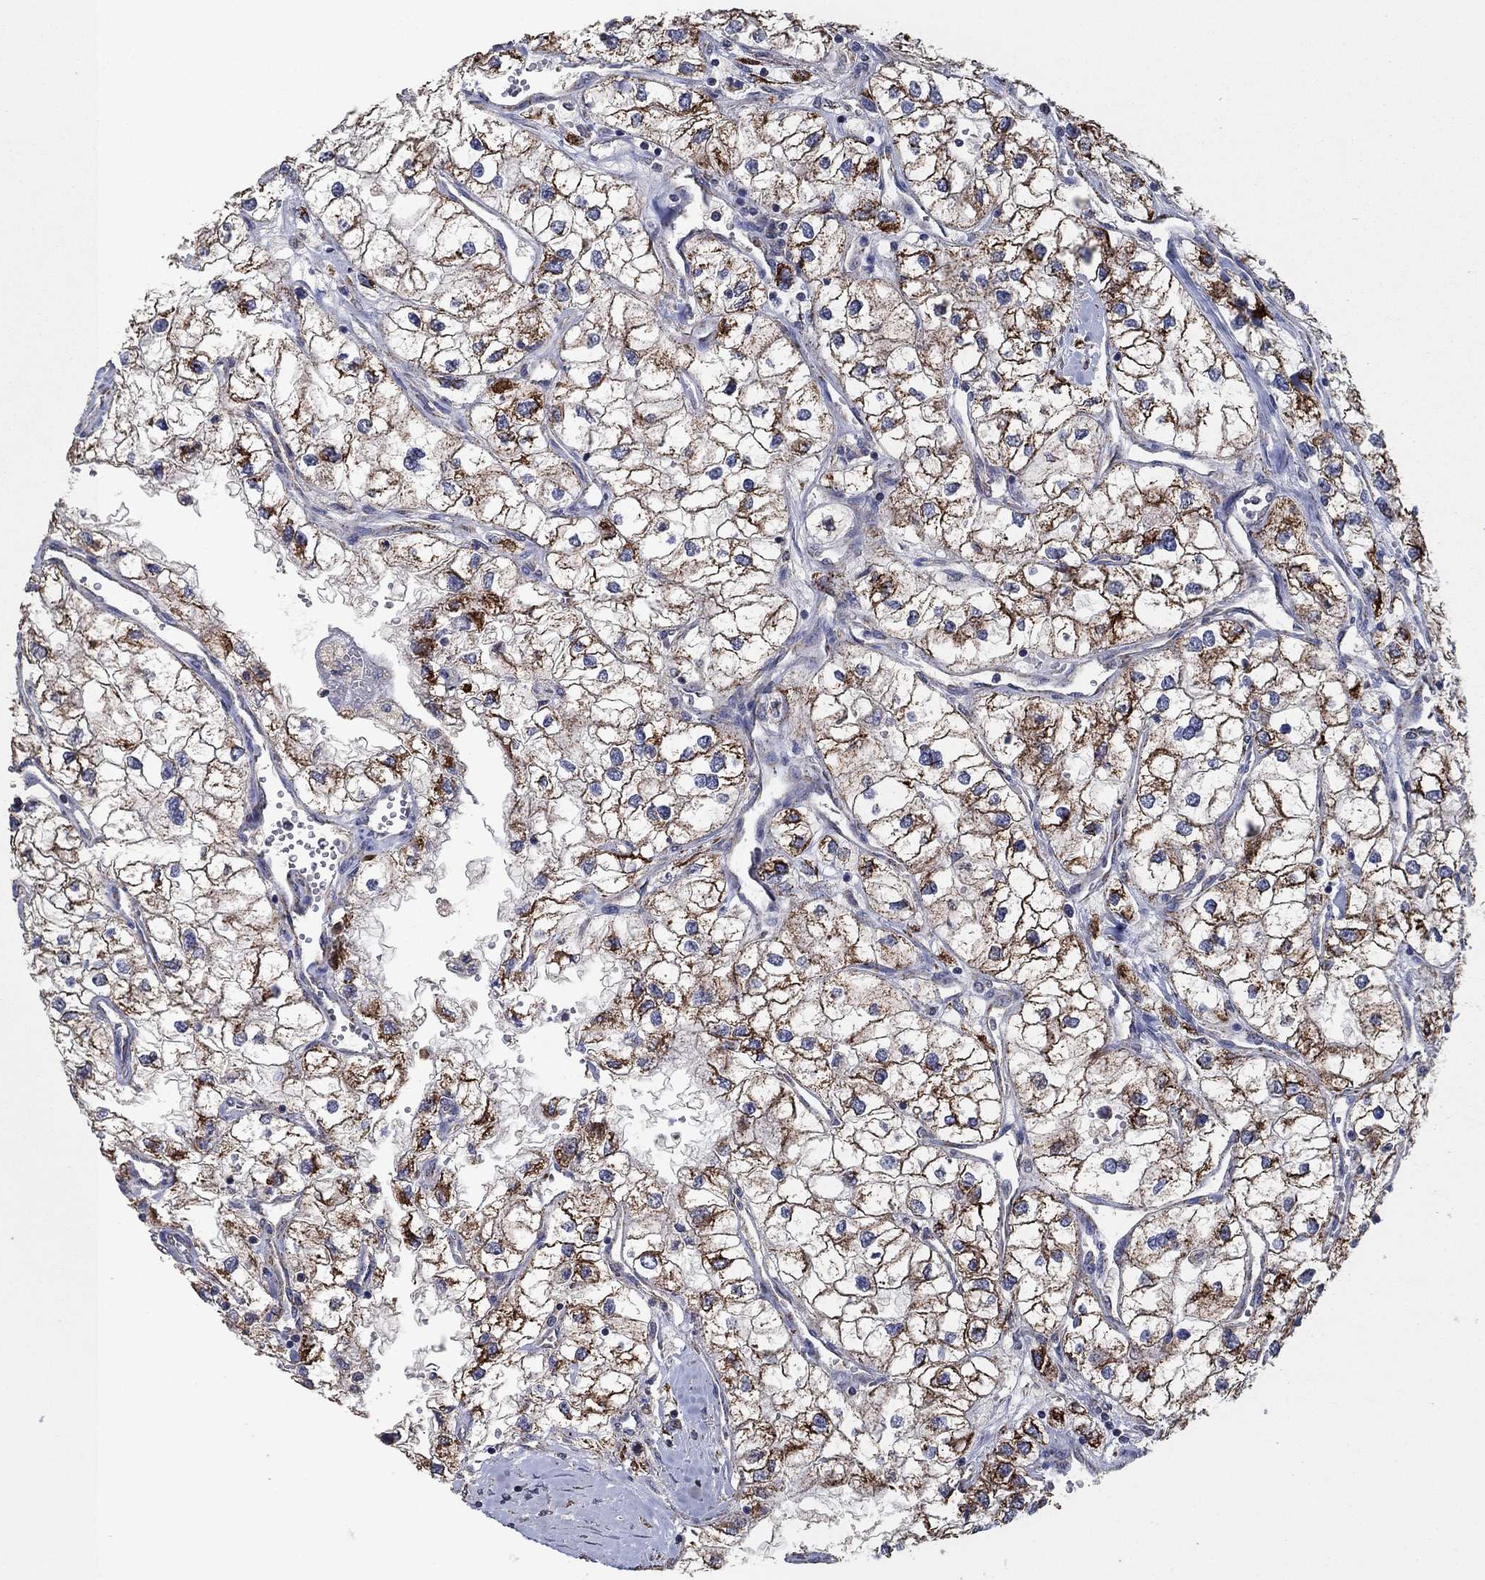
{"staining": {"intensity": "strong", "quantity": ">75%", "location": "cytoplasmic/membranous"}, "tissue": "renal cancer", "cell_type": "Tumor cells", "image_type": "cancer", "snomed": [{"axis": "morphology", "description": "Adenocarcinoma, NOS"}, {"axis": "topography", "description": "Kidney"}], "caption": "Strong cytoplasmic/membranous expression is identified in about >75% of tumor cells in renal adenocarcinoma. The staining was performed using DAB (3,3'-diaminobenzidine), with brown indicating positive protein expression. Nuclei are stained blue with hematoxylin.", "gene": "HID1", "patient": {"sex": "male", "age": 59}}